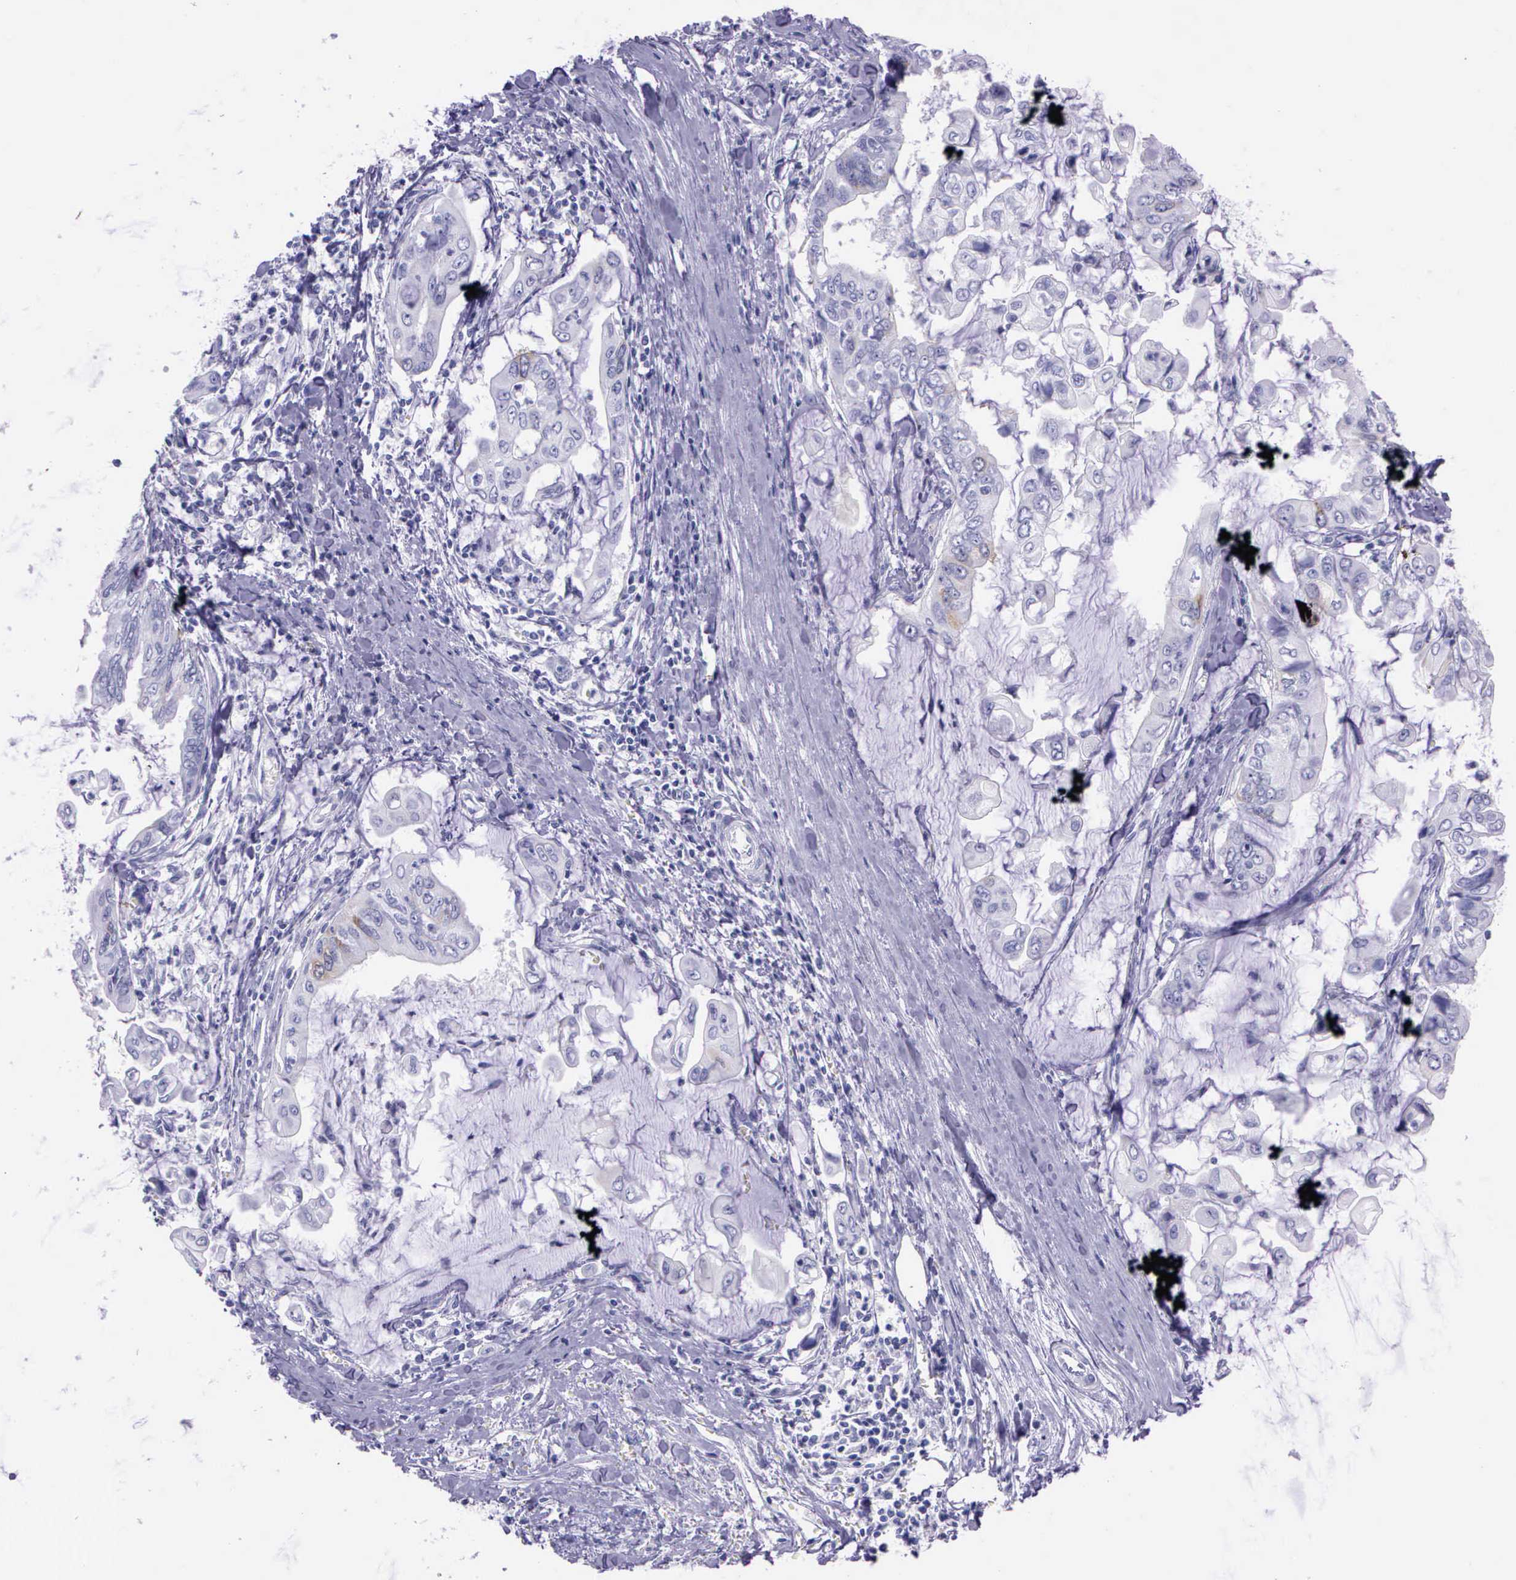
{"staining": {"intensity": "weak", "quantity": "<25%", "location": "cytoplasmic/membranous"}, "tissue": "stomach cancer", "cell_type": "Tumor cells", "image_type": "cancer", "snomed": [{"axis": "morphology", "description": "Adenocarcinoma, NOS"}, {"axis": "topography", "description": "Stomach, upper"}], "caption": "DAB immunohistochemical staining of human adenocarcinoma (stomach) displays no significant staining in tumor cells.", "gene": "CCNB1", "patient": {"sex": "male", "age": 80}}